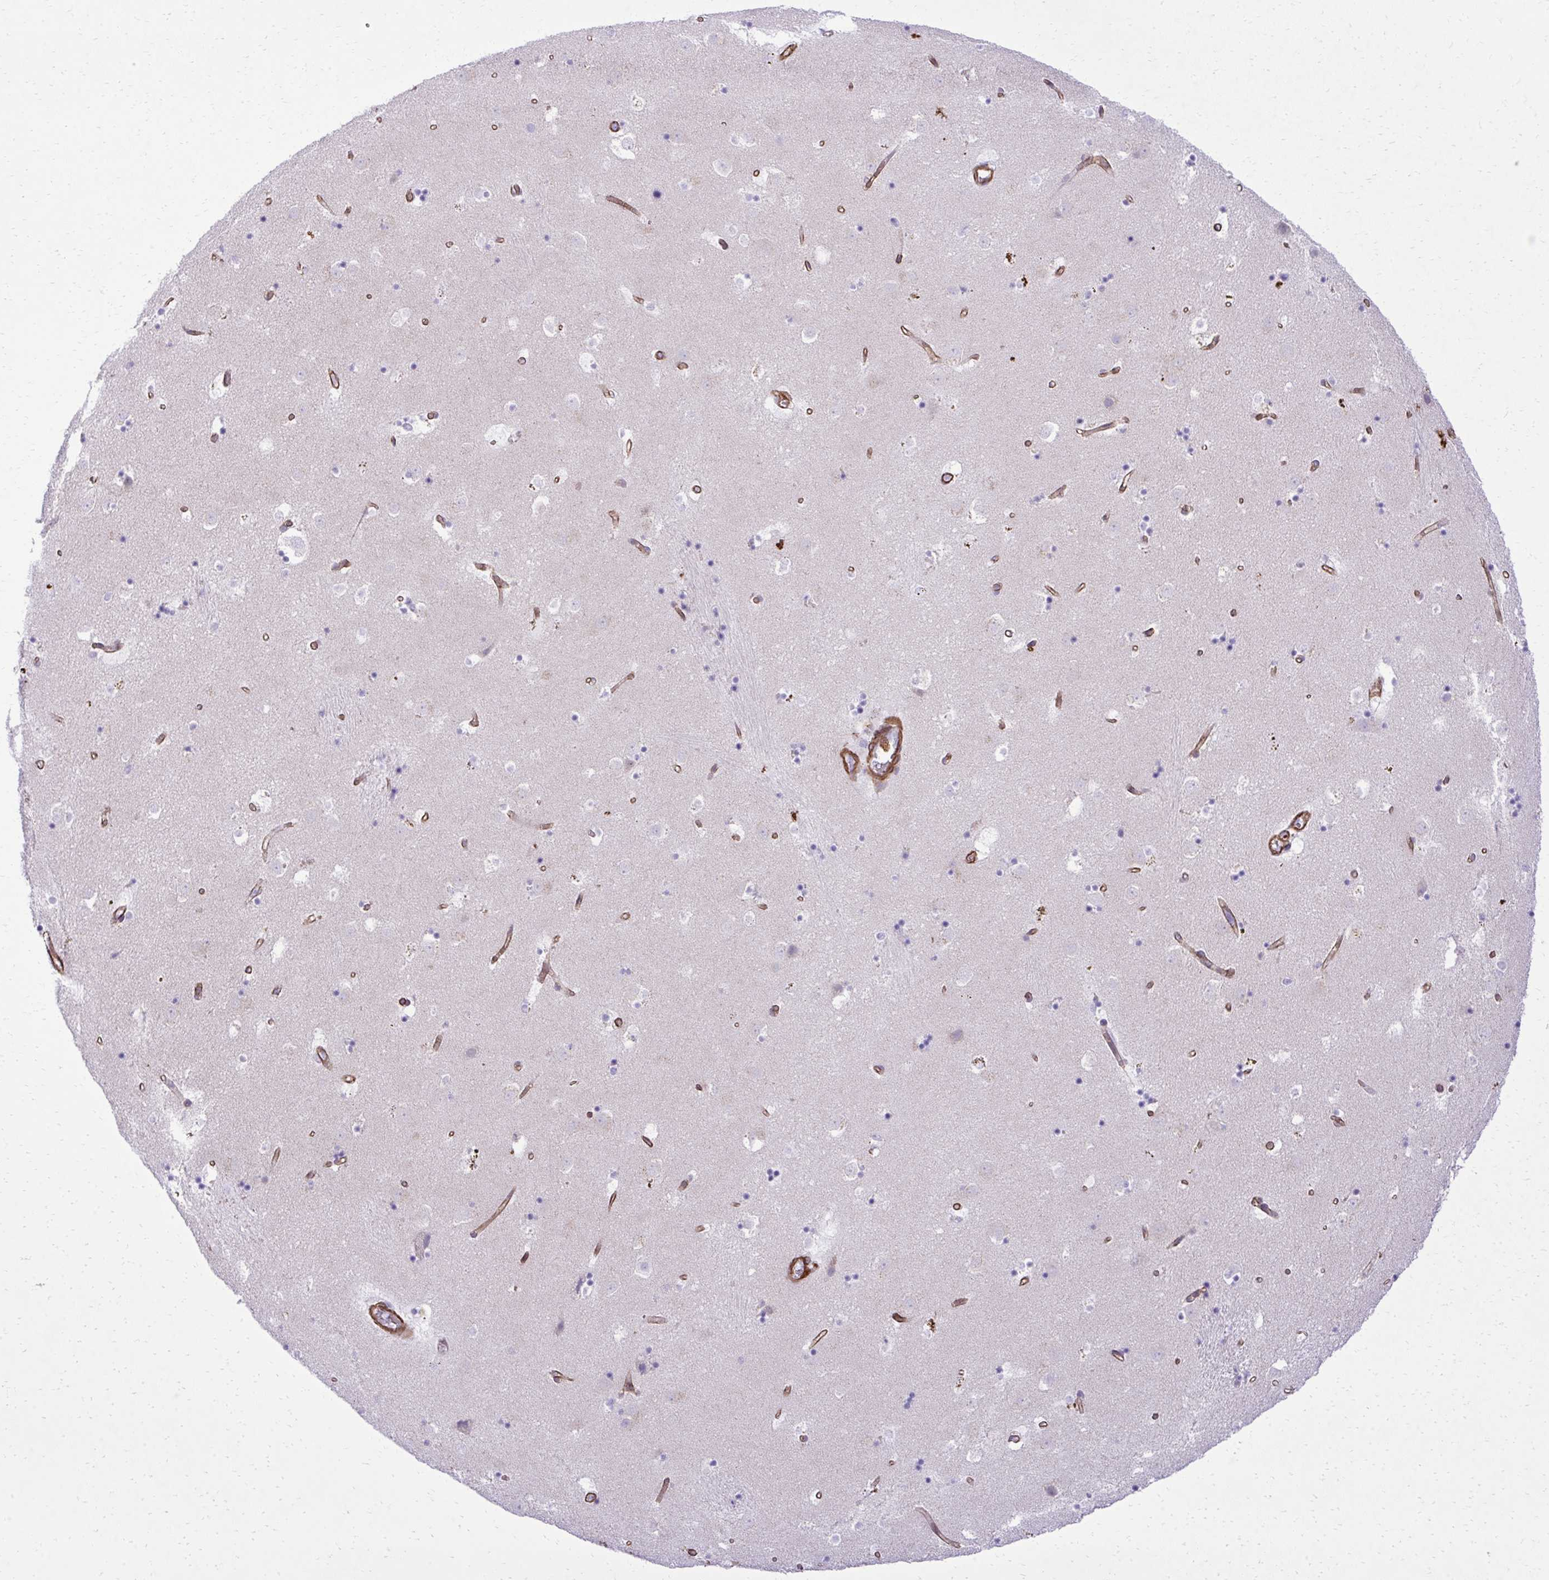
{"staining": {"intensity": "negative", "quantity": "none", "location": "none"}, "tissue": "caudate", "cell_type": "Glial cells", "image_type": "normal", "snomed": [{"axis": "morphology", "description": "Normal tissue, NOS"}, {"axis": "topography", "description": "Lateral ventricle wall"}], "caption": "Immunohistochemical staining of normal caudate displays no significant expression in glial cells. The staining was performed using DAB (3,3'-diaminobenzidine) to visualize the protein expression in brown, while the nuclei were stained in blue with hematoxylin (Magnification: 20x).", "gene": "PITPNM3", "patient": {"sex": "male", "age": 58}}